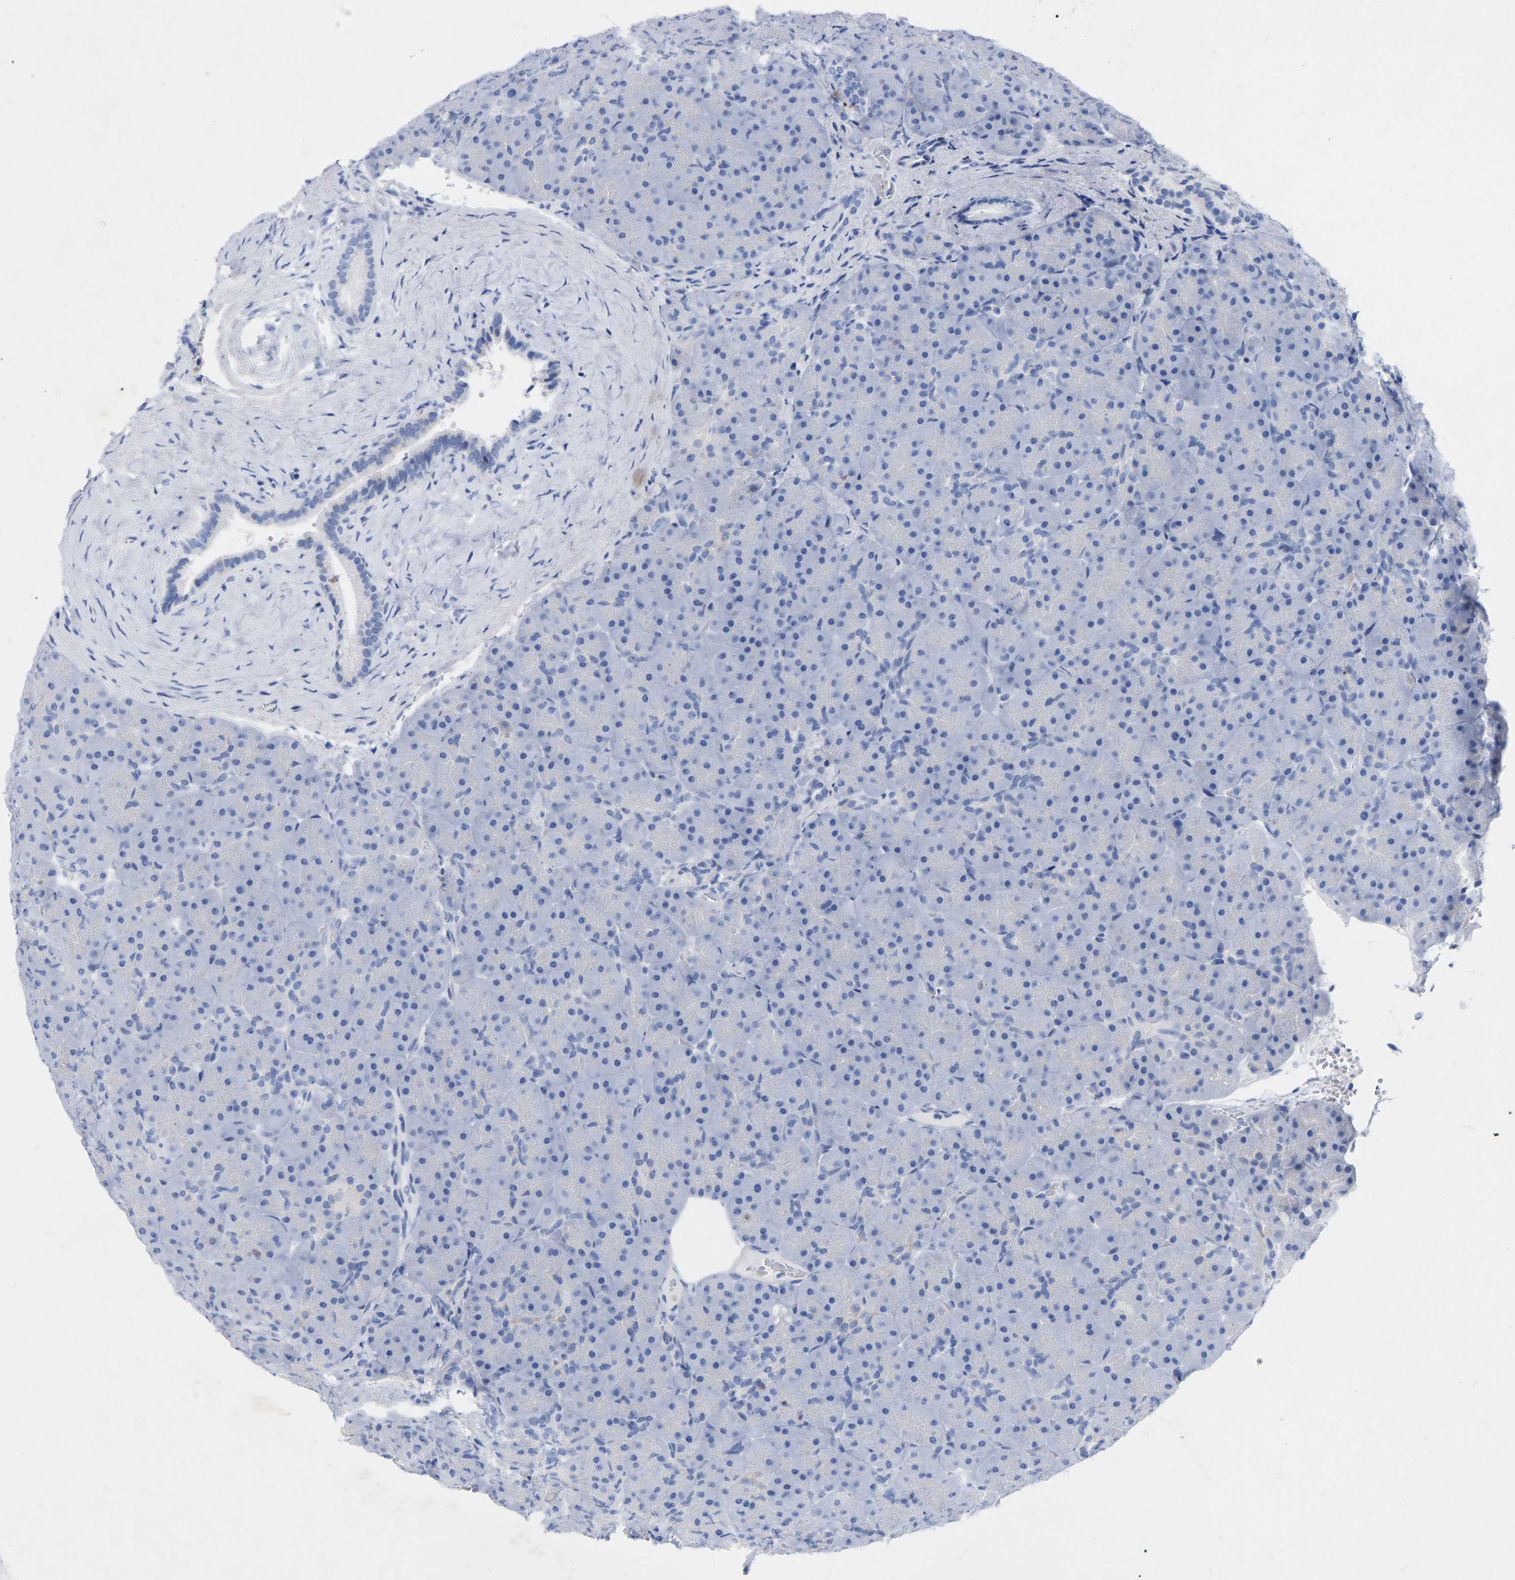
{"staining": {"intensity": "negative", "quantity": "none", "location": "none"}, "tissue": "pancreas", "cell_type": "Exocrine glandular cells", "image_type": "normal", "snomed": [{"axis": "morphology", "description": "Normal tissue, NOS"}, {"axis": "topography", "description": "Pancreas"}], "caption": "DAB immunohistochemical staining of normal human pancreas shows no significant expression in exocrine glandular cells. Brightfield microscopy of IHC stained with DAB (3,3'-diaminobenzidine) (brown) and hematoxylin (blue), captured at high magnification.", "gene": "ZNF629", "patient": {"sex": "male", "age": 66}}